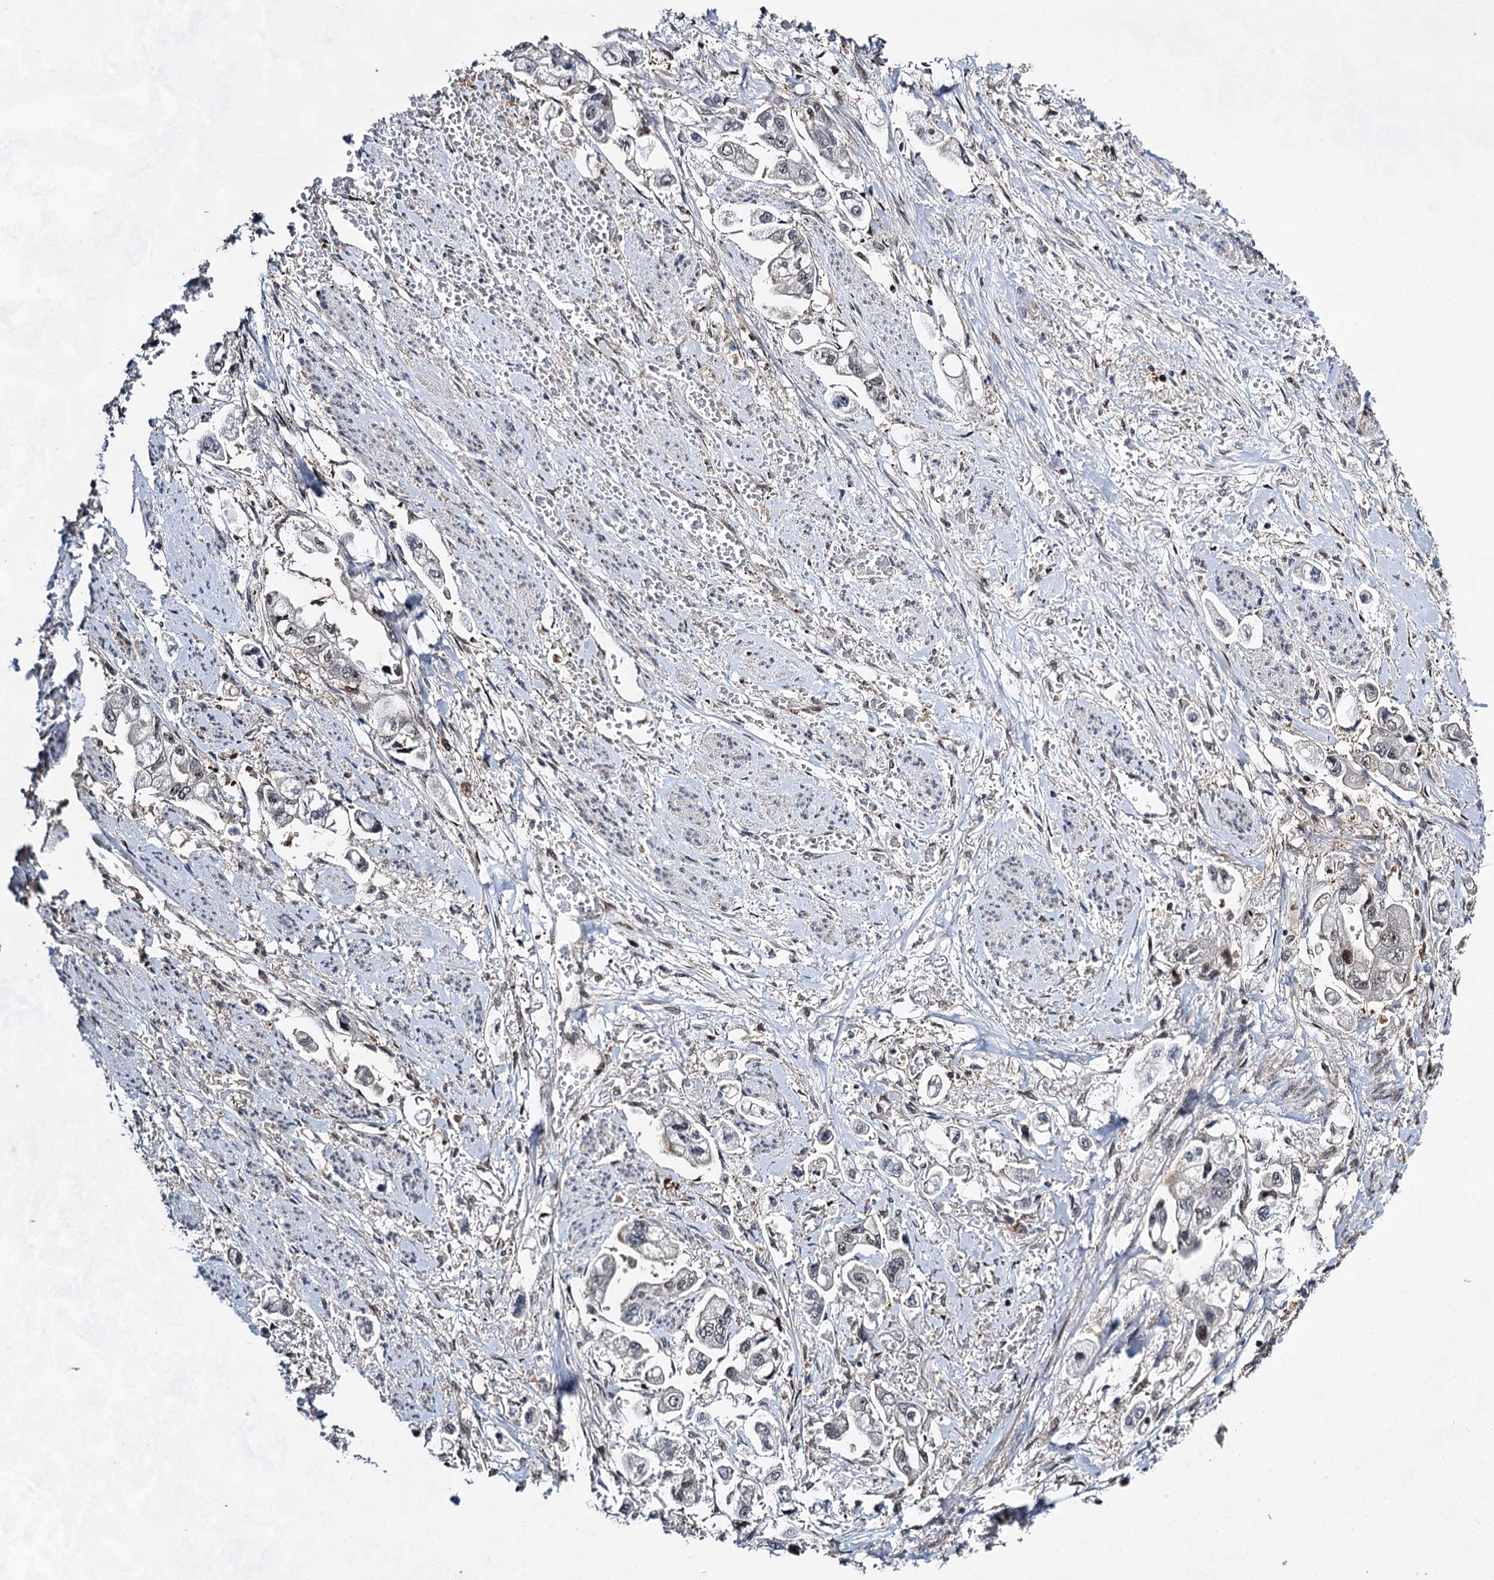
{"staining": {"intensity": "weak", "quantity": "<25%", "location": "nuclear"}, "tissue": "stomach cancer", "cell_type": "Tumor cells", "image_type": "cancer", "snomed": [{"axis": "morphology", "description": "Adenocarcinoma, NOS"}, {"axis": "topography", "description": "Stomach"}], "caption": "High power microscopy image of an IHC photomicrograph of stomach cancer, revealing no significant positivity in tumor cells.", "gene": "GPBP1", "patient": {"sex": "male", "age": 62}}